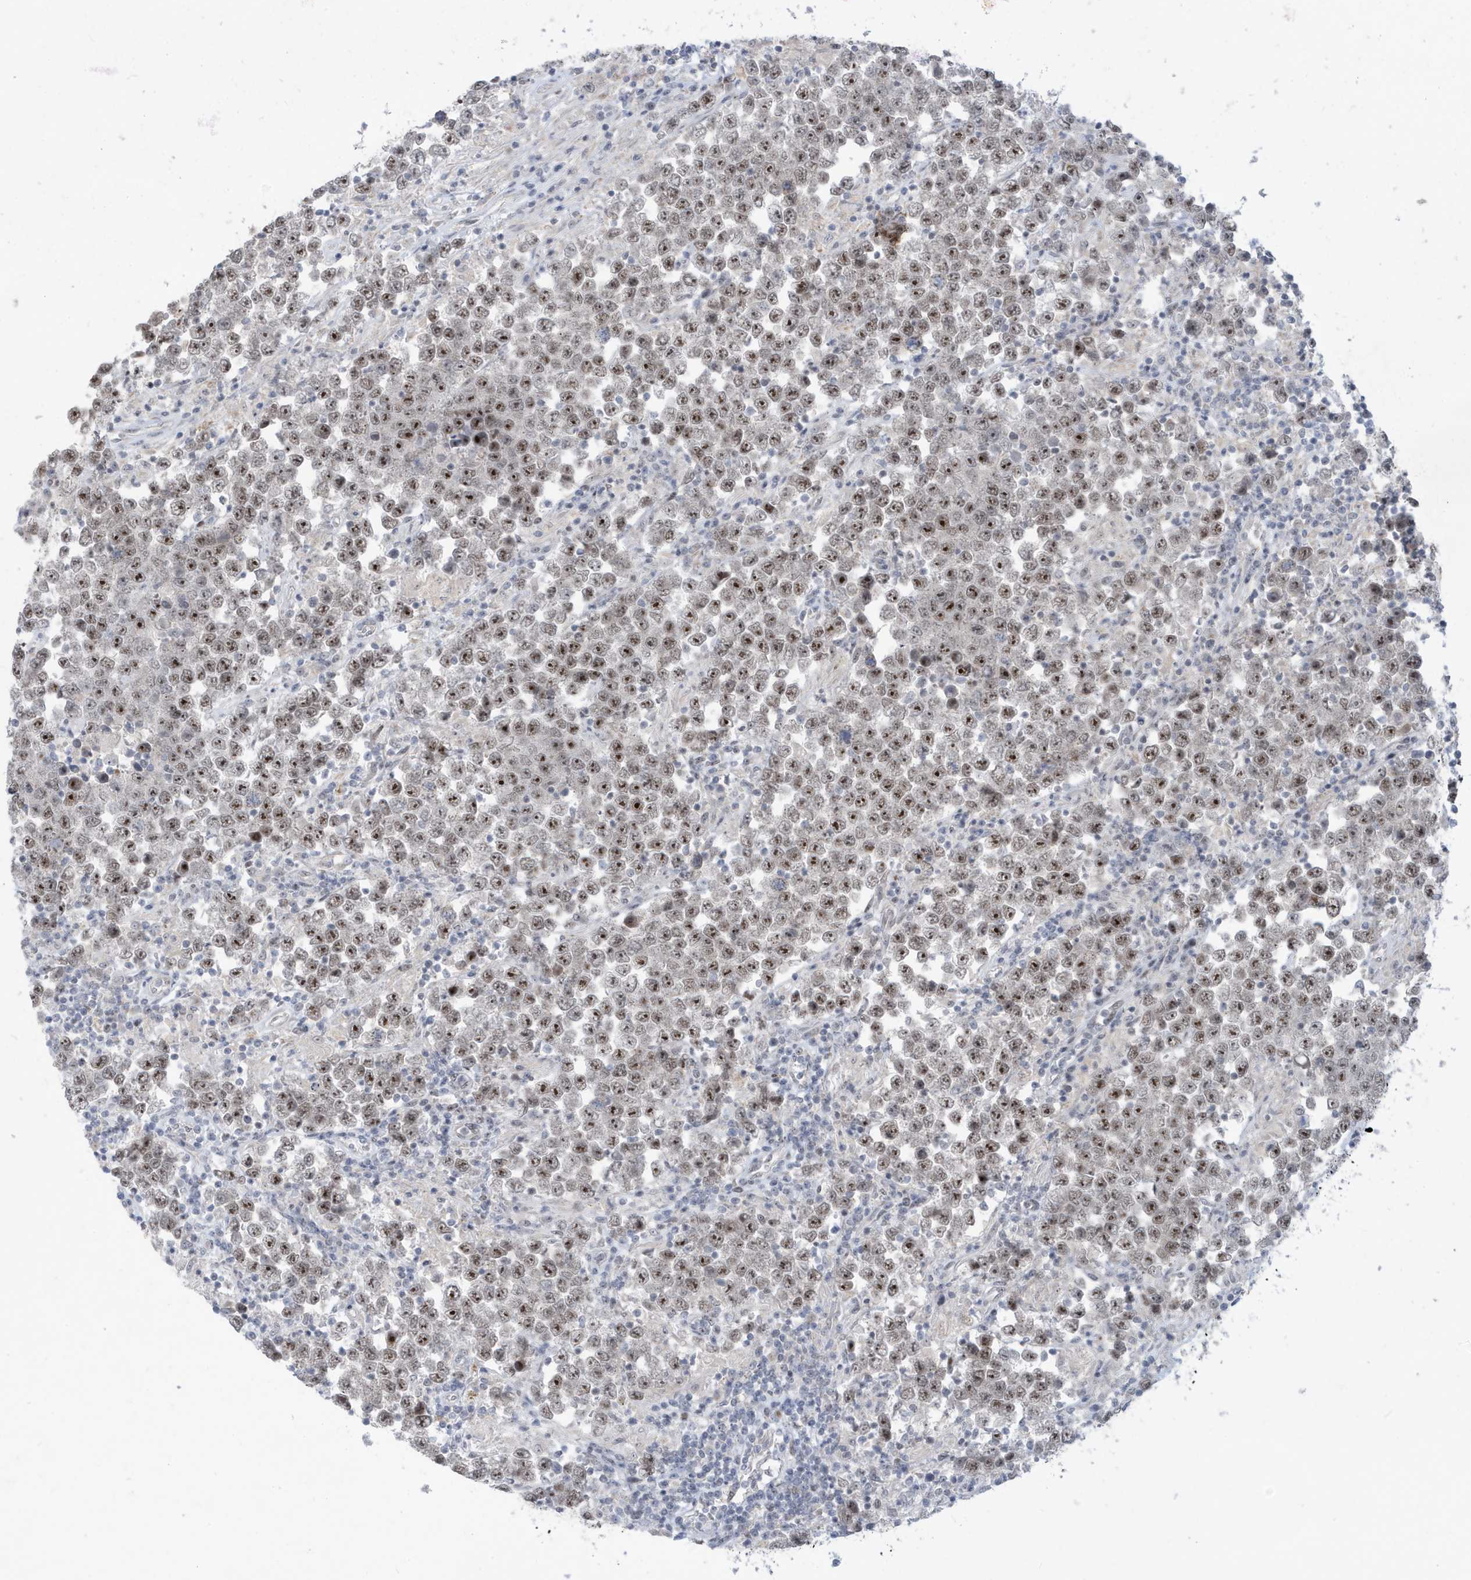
{"staining": {"intensity": "strong", "quantity": "25%-75%", "location": "nuclear"}, "tissue": "testis cancer", "cell_type": "Tumor cells", "image_type": "cancer", "snomed": [{"axis": "morphology", "description": "Normal tissue, NOS"}, {"axis": "morphology", "description": "Urothelial carcinoma, High grade"}, {"axis": "morphology", "description": "Seminoma, NOS"}, {"axis": "morphology", "description": "Carcinoma, Embryonal, NOS"}, {"axis": "topography", "description": "Urinary bladder"}, {"axis": "topography", "description": "Testis"}], "caption": "Brown immunohistochemical staining in human testis cancer demonstrates strong nuclear staining in approximately 25%-75% of tumor cells.", "gene": "FAM9B", "patient": {"sex": "male", "age": 41}}